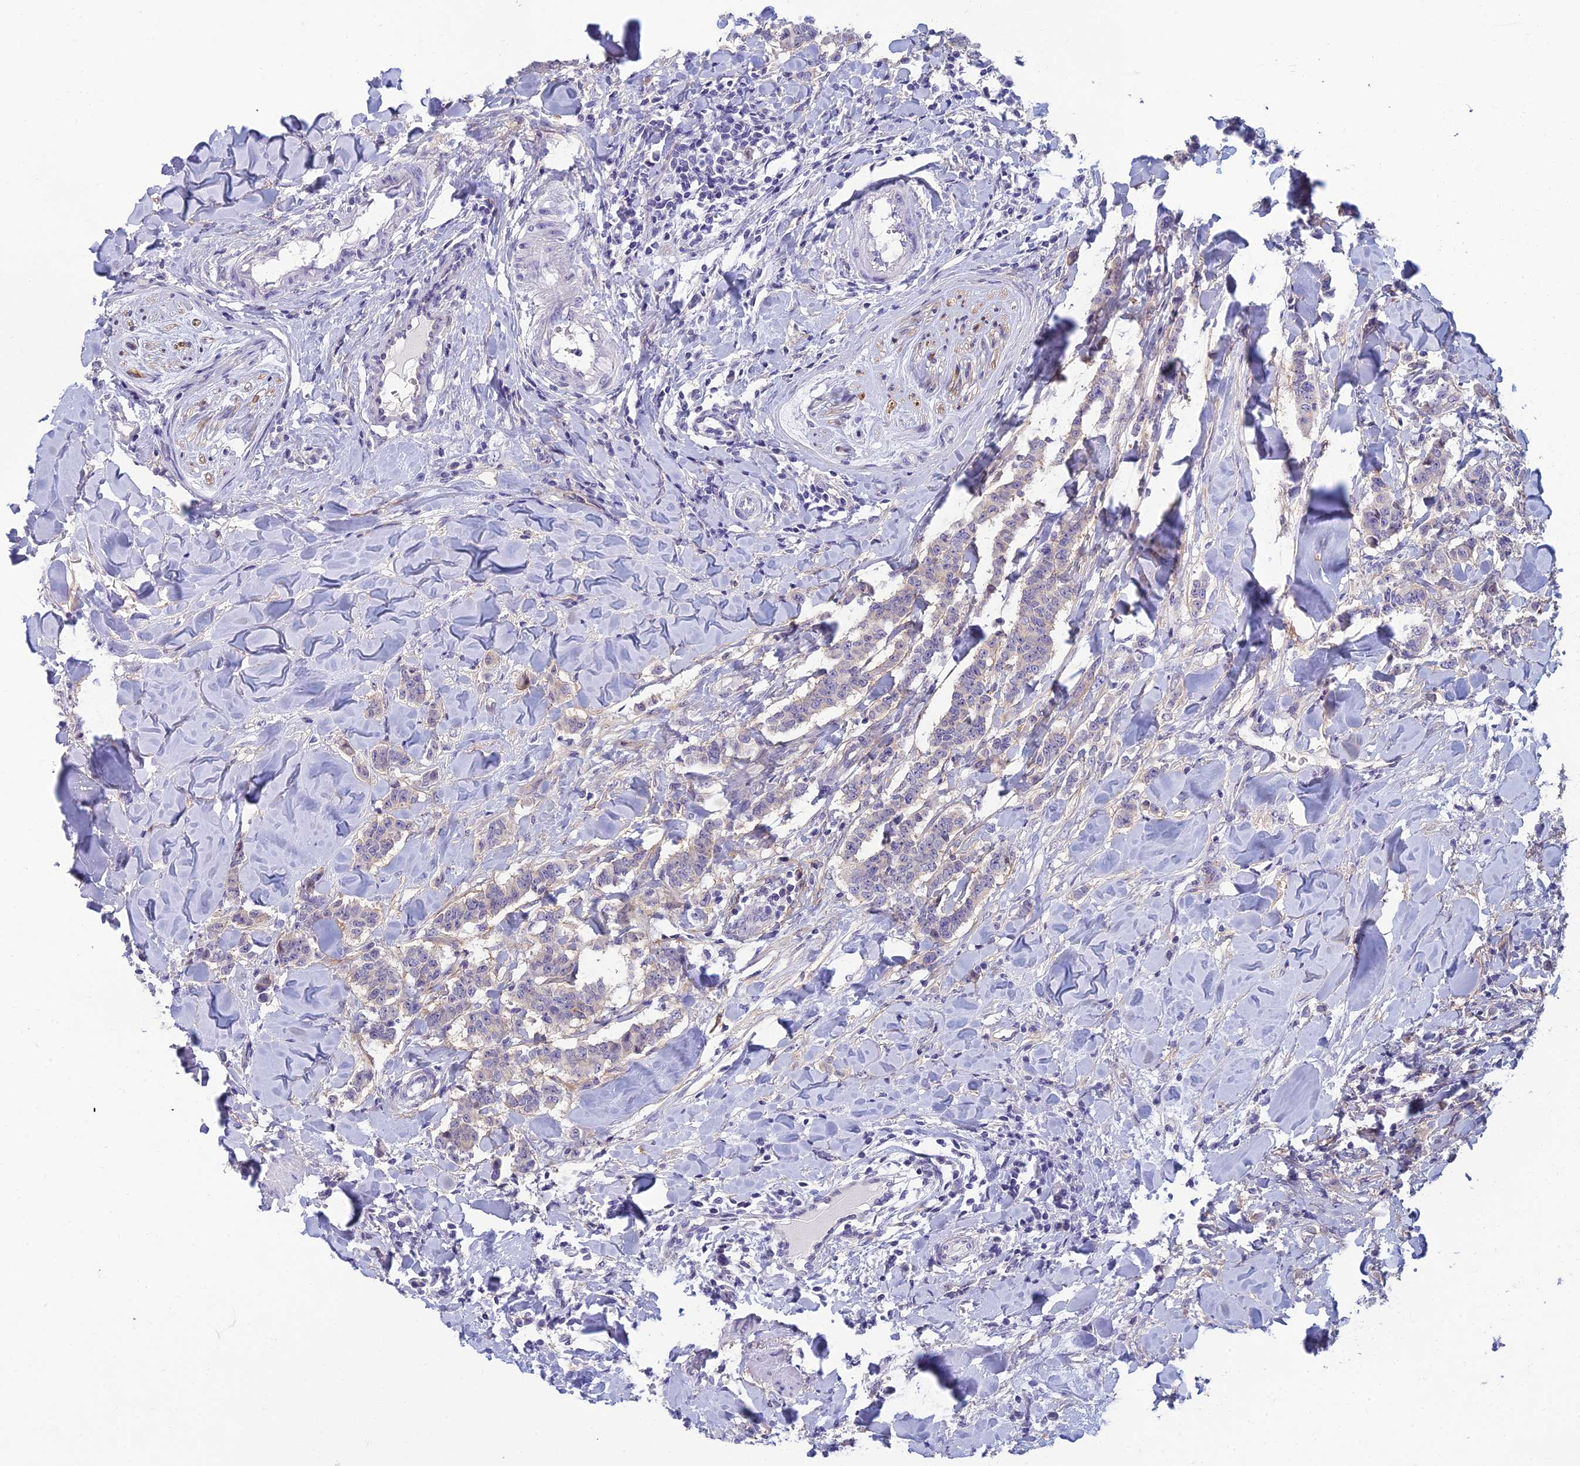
{"staining": {"intensity": "negative", "quantity": "none", "location": "none"}, "tissue": "breast cancer", "cell_type": "Tumor cells", "image_type": "cancer", "snomed": [{"axis": "morphology", "description": "Duct carcinoma"}, {"axis": "topography", "description": "Breast"}], "caption": "There is no significant positivity in tumor cells of breast invasive ductal carcinoma.", "gene": "NEURL1", "patient": {"sex": "female", "age": 40}}